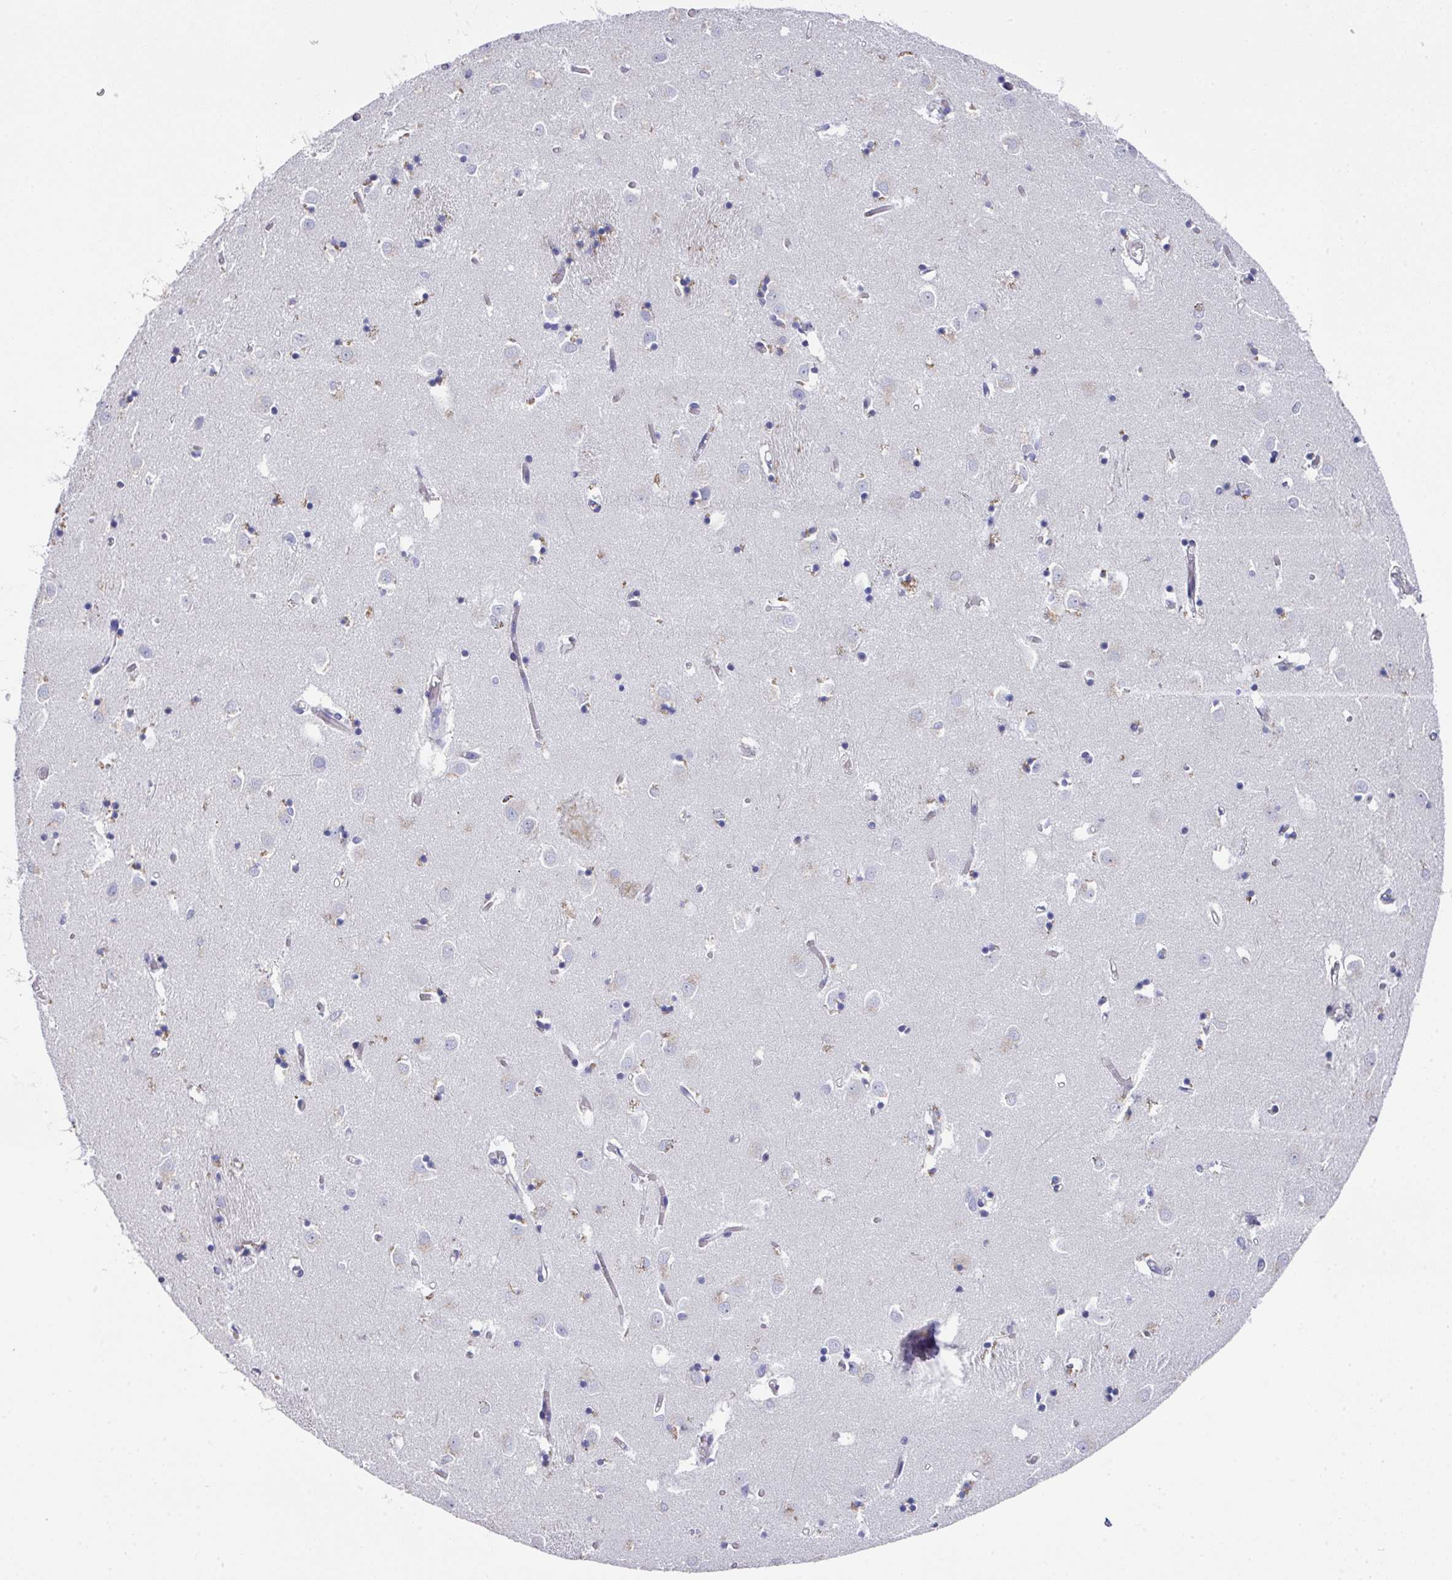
{"staining": {"intensity": "weak", "quantity": "<25%", "location": "cytoplasmic/membranous"}, "tissue": "caudate", "cell_type": "Glial cells", "image_type": "normal", "snomed": [{"axis": "morphology", "description": "Normal tissue, NOS"}, {"axis": "topography", "description": "Lateral ventricle wall"}], "caption": "Immunohistochemical staining of unremarkable human caudate exhibits no significant expression in glial cells. (DAB immunohistochemistry (IHC) visualized using brightfield microscopy, high magnification).", "gene": "CLDN1", "patient": {"sex": "male", "age": 70}}